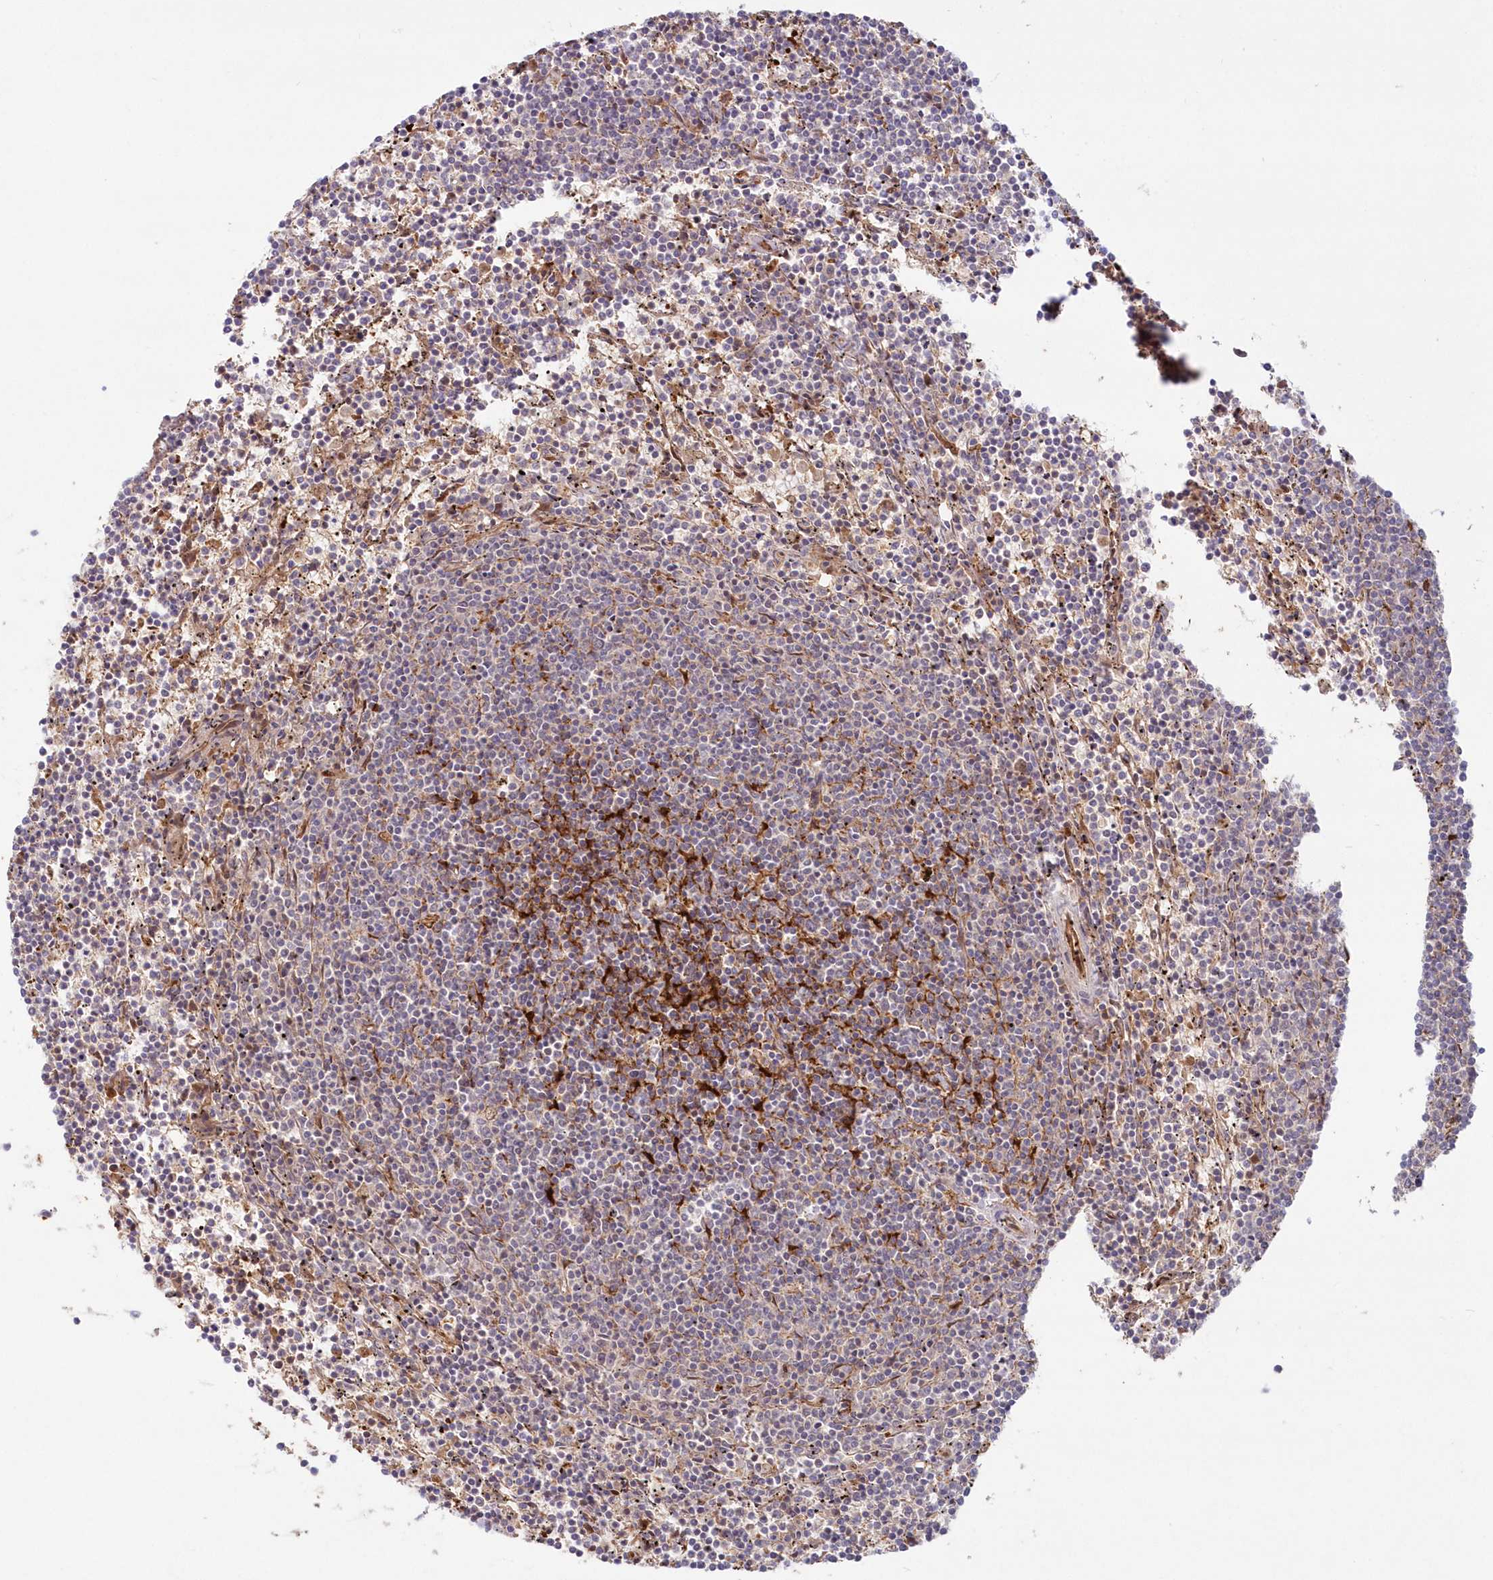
{"staining": {"intensity": "negative", "quantity": "none", "location": "none"}, "tissue": "lymphoma", "cell_type": "Tumor cells", "image_type": "cancer", "snomed": [{"axis": "morphology", "description": "Malignant lymphoma, non-Hodgkin's type, Low grade"}, {"axis": "topography", "description": "Spleen"}], "caption": "Immunohistochemistry image of neoplastic tissue: lymphoma stained with DAB reveals no significant protein positivity in tumor cells.", "gene": "GBE1", "patient": {"sex": "female", "age": 50}}